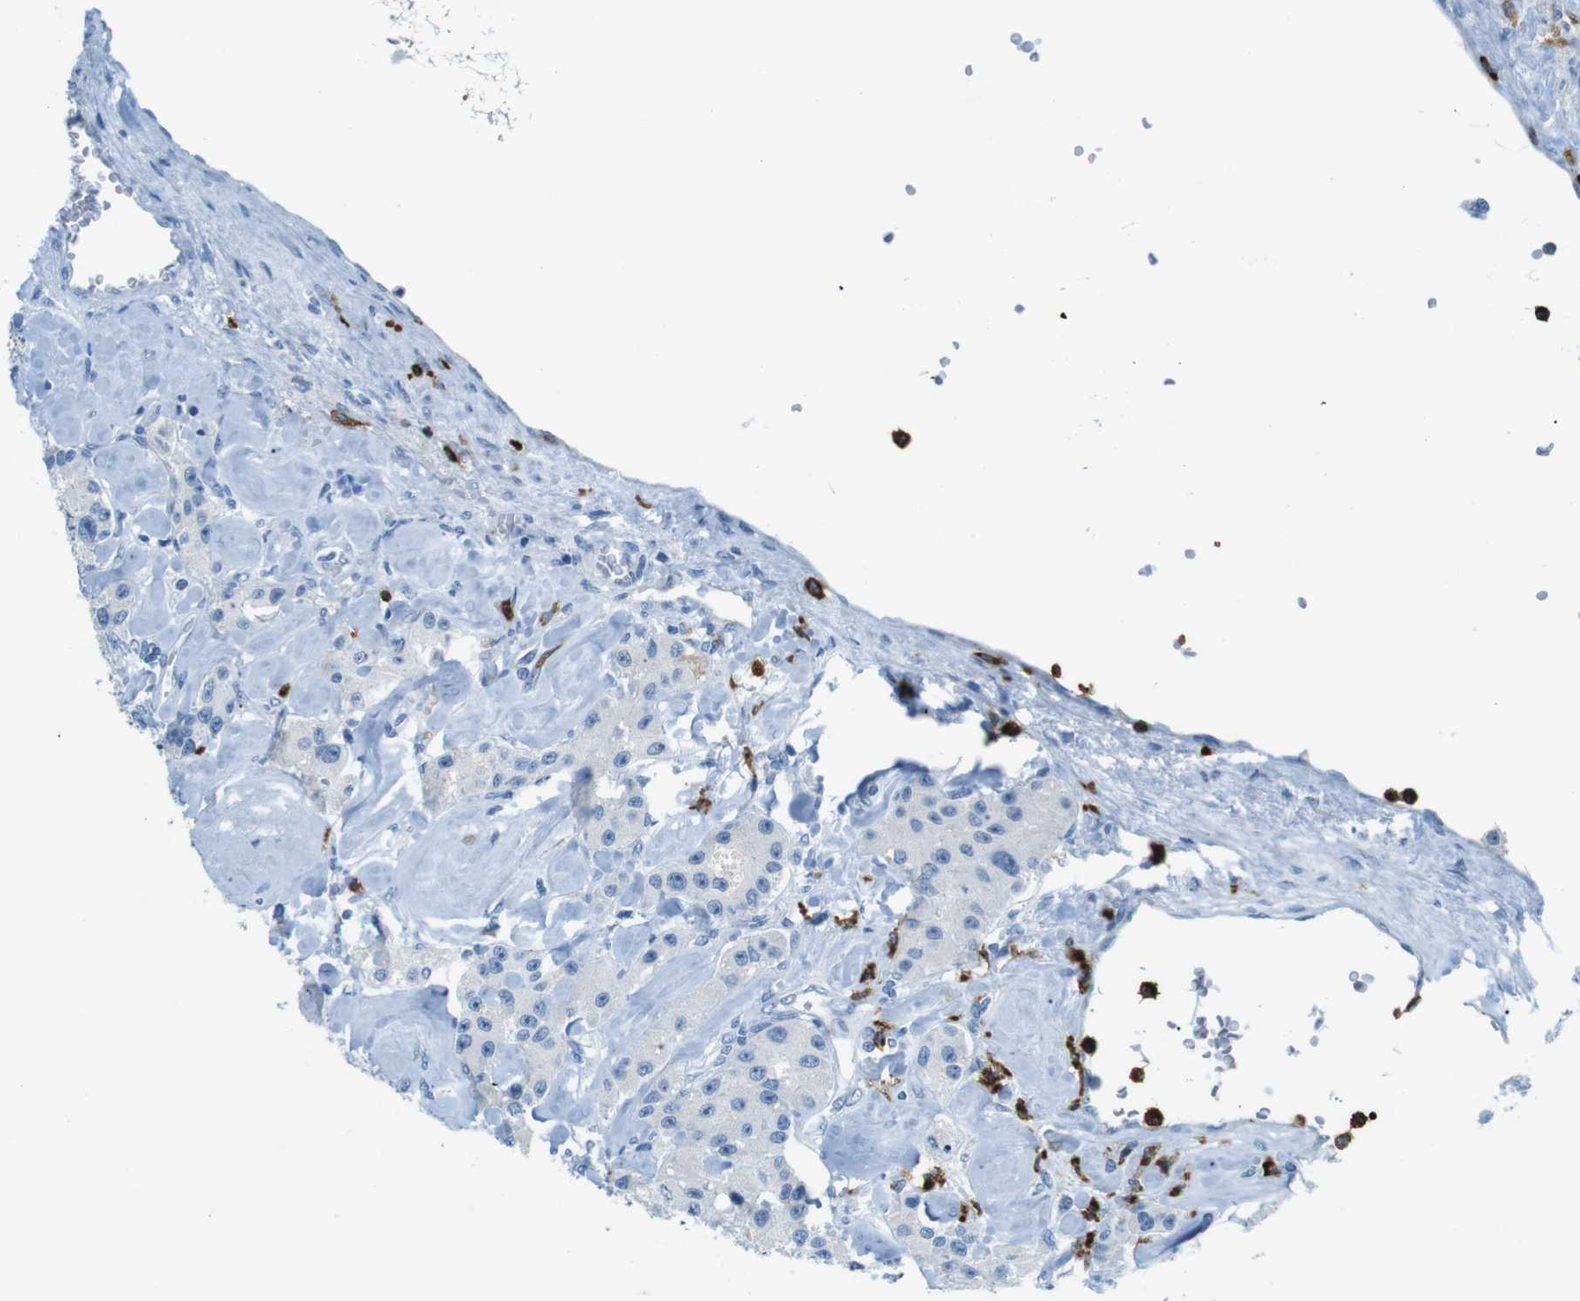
{"staining": {"intensity": "negative", "quantity": "none", "location": "none"}, "tissue": "carcinoid", "cell_type": "Tumor cells", "image_type": "cancer", "snomed": [{"axis": "morphology", "description": "Carcinoid, malignant, NOS"}, {"axis": "topography", "description": "Pancreas"}], "caption": "An image of human malignant carcinoid is negative for staining in tumor cells.", "gene": "MCEMP1", "patient": {"sex": "male", "age": 41}}